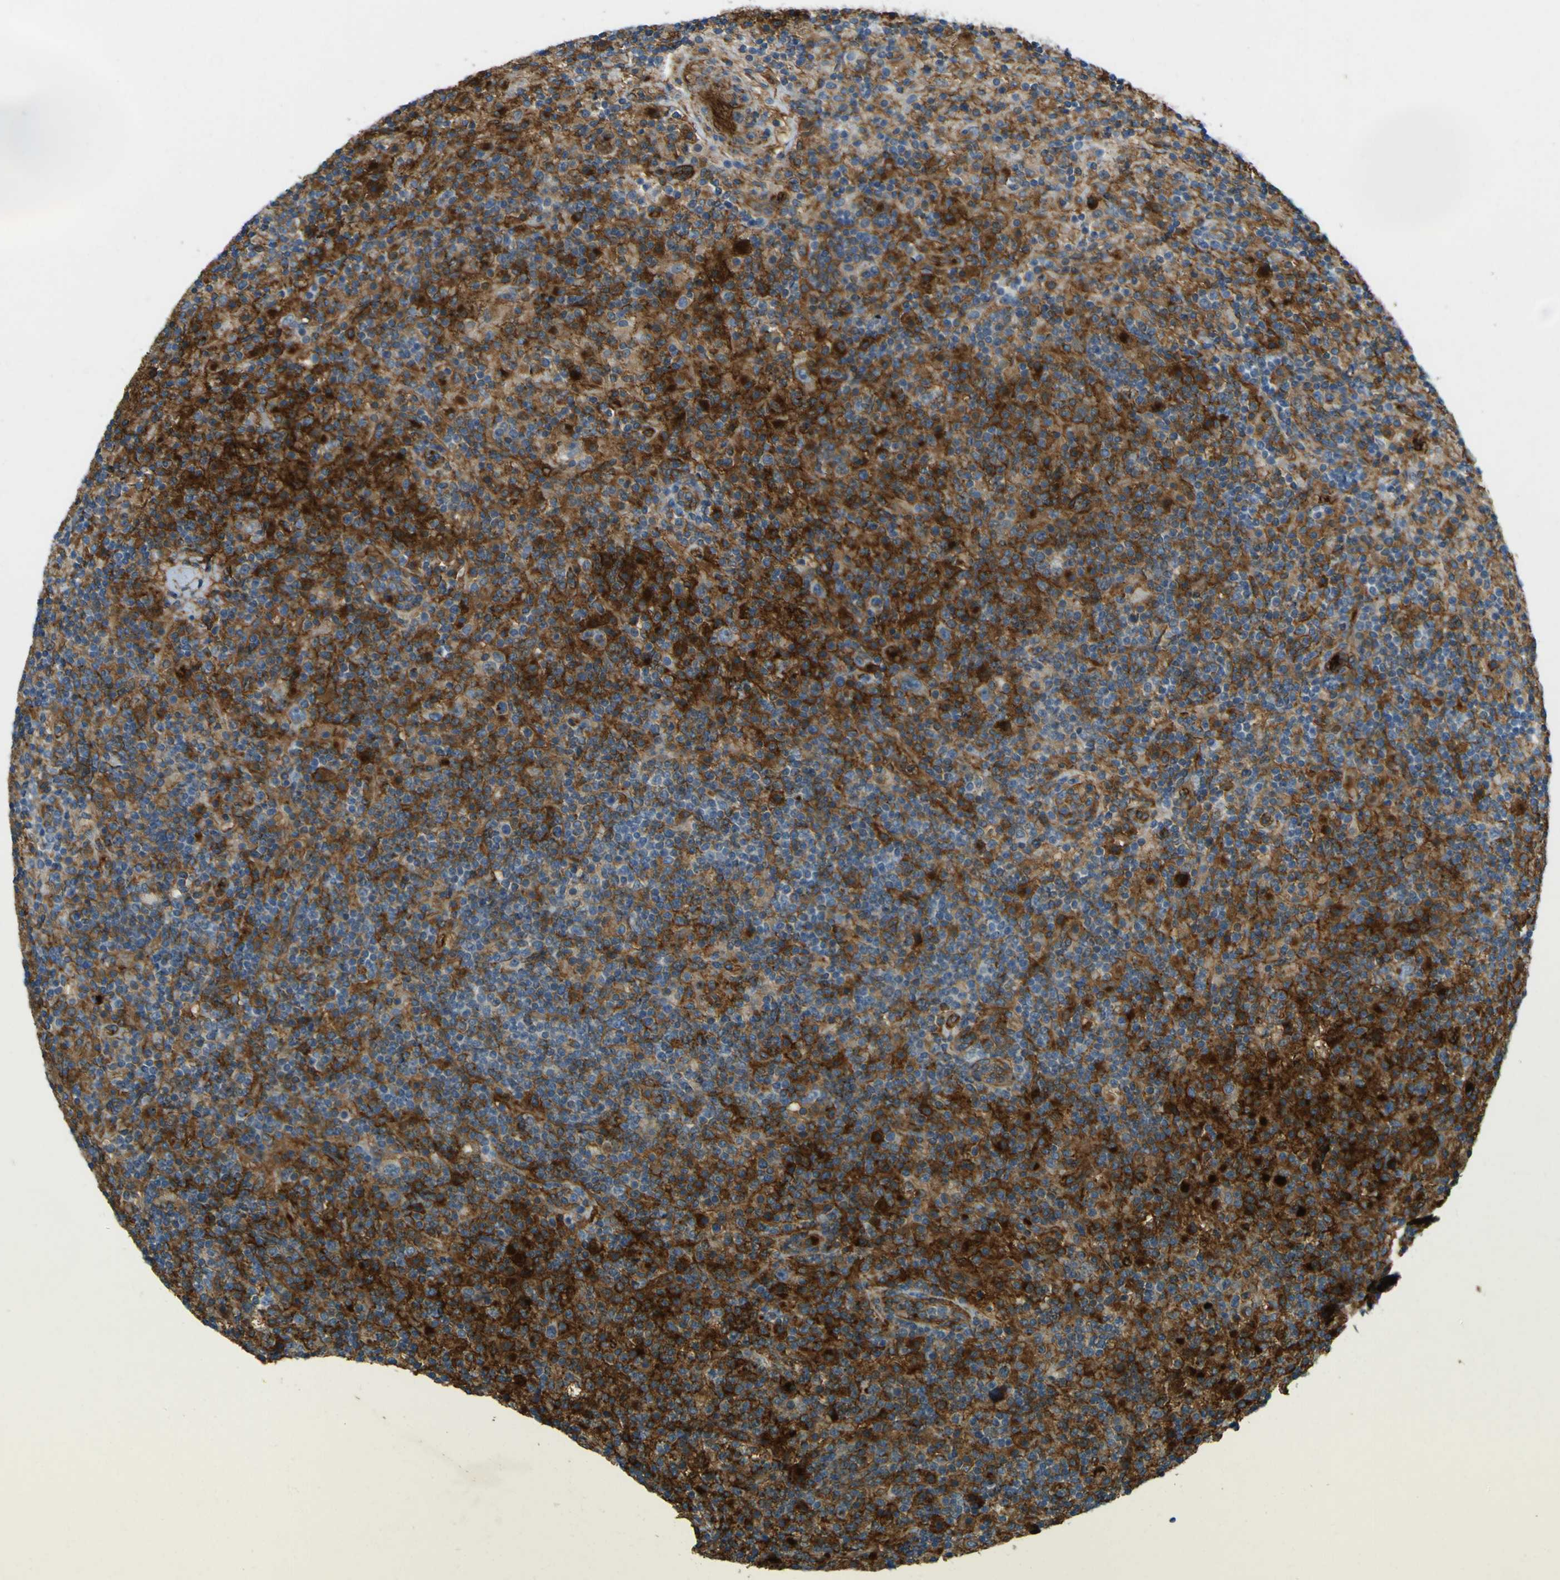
{"staining": {"intensity": "strong", "quantity": "25%-75%", "location": "cytoplasmic/membranous"}, "tissue": "lymphoma", "cell_type": "Tumor cells", "image_type": "cancer", "snomed": [{"axis": "morphology", "description": "Hodgkin's disease, NOS"}, {"axis": "topography", "description": "Lymph node"}], "caption": "An immunohistochemistry (IHC) photomicrograph of neoplastic tissue is shown. Protein staining in brown highlights strong cytoplasmic/membranous positivity in Hodgkin's disease within tumor cells.", "gene": "PLXDC1", "patient": {"sex": "male", "age": 70}}